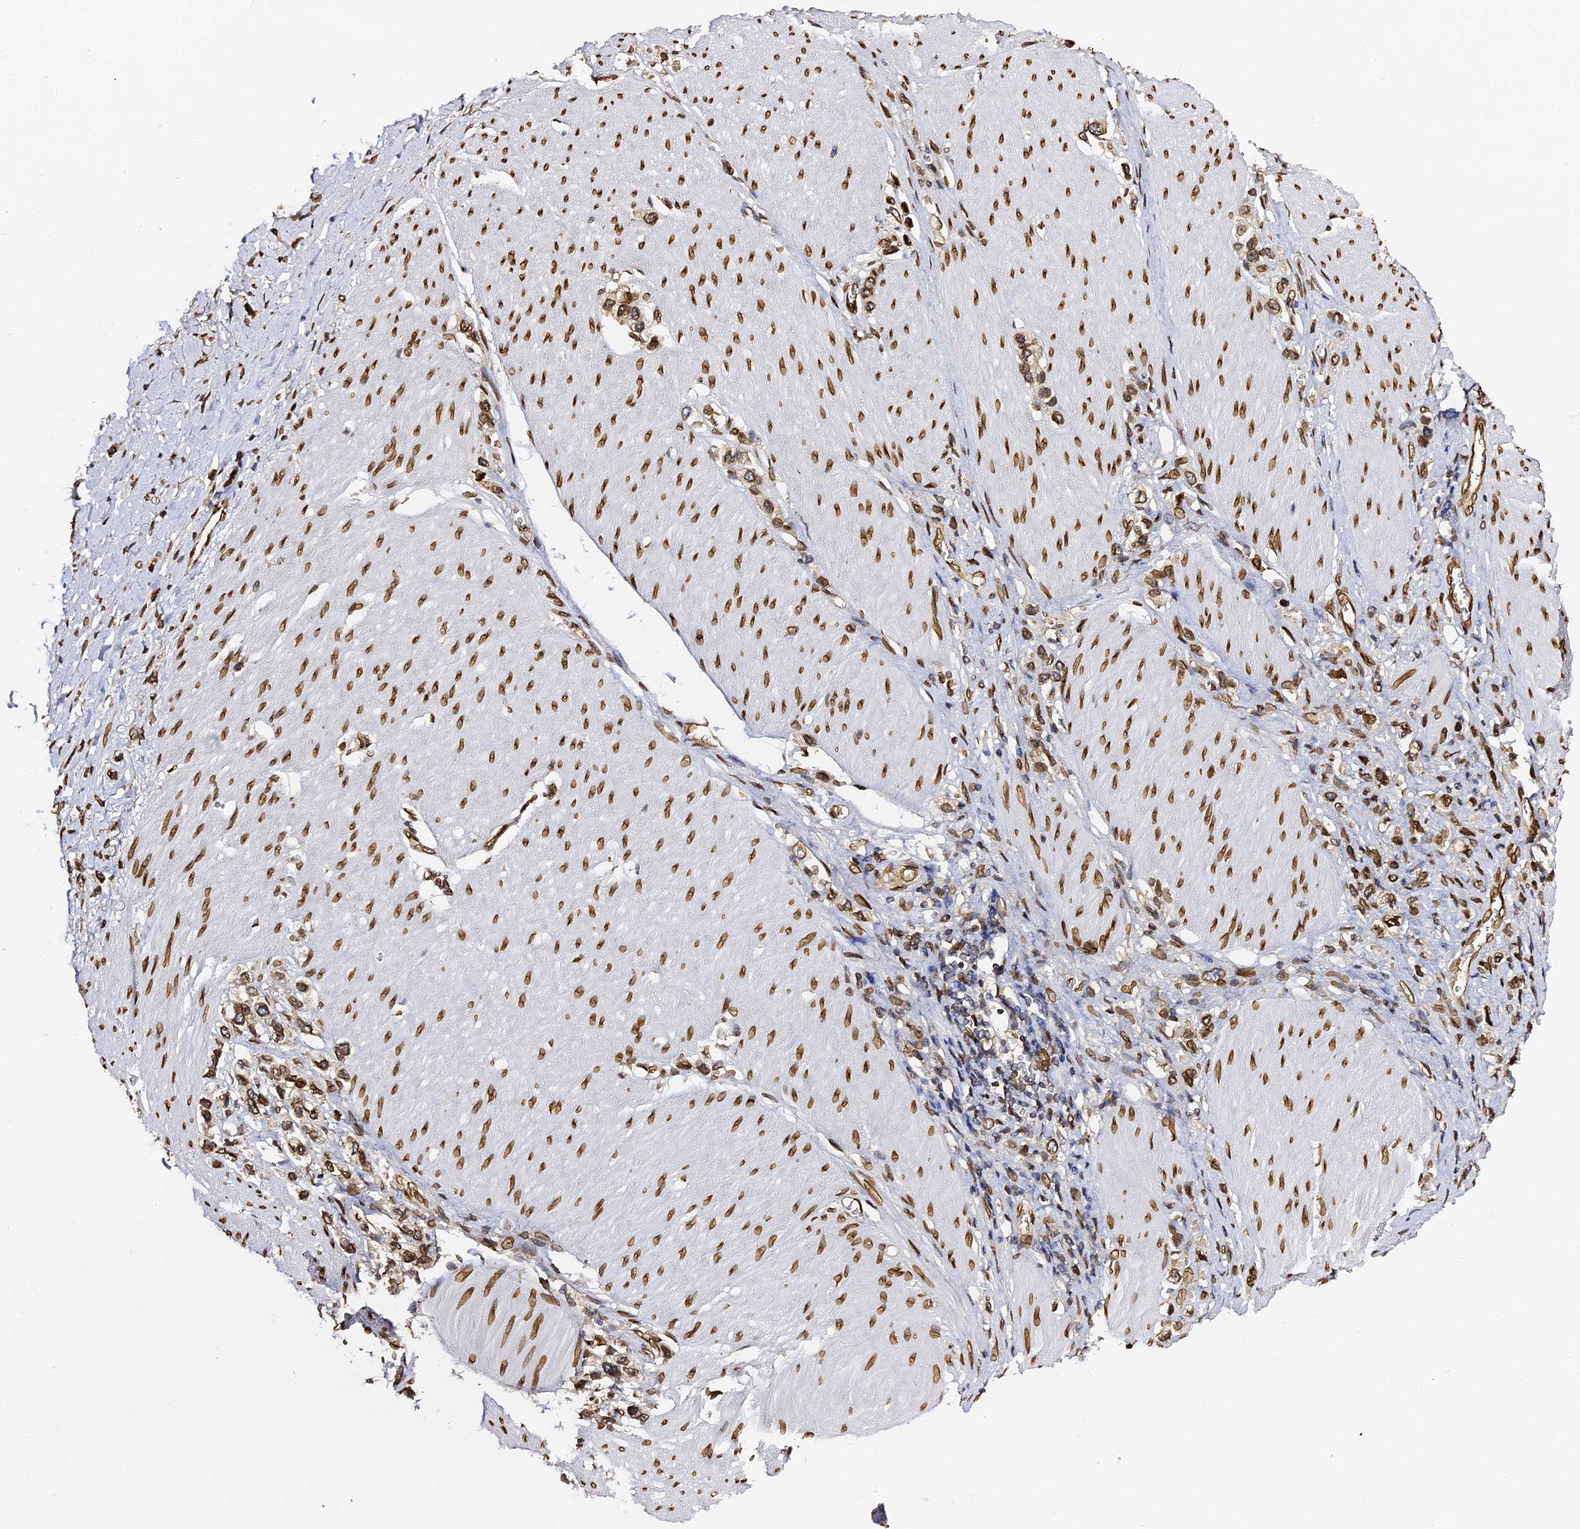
{"staining": {"intensity": "strong", "quantity": ">75%", "location": "cytoplasmic/membranous,nuclear"}, "tissue": "stomach cancer", "cell_type": "Tumor cells", "image_type": "cancer", "snomed": [{"axis": "morphology", "description": "Normal tissue, NOS"}, {"axis": "morphology", "description": "Adenocarcinoma, NOS"}, {"axis": "topography", "description": "Stomach, upper"}, {"axis": "topography", "description": "Stomach"}], "caption": "Brown immunohistochemical staining in human stomach cancer displays strong cytoplasmic/membranous and nuclear expression in approximately >75% of tumor cells. (DAB IHC with brightfield microscopy, high magnification).", "gene": "ANAPC5", "patient": {"sex": "female", "age": 65}}